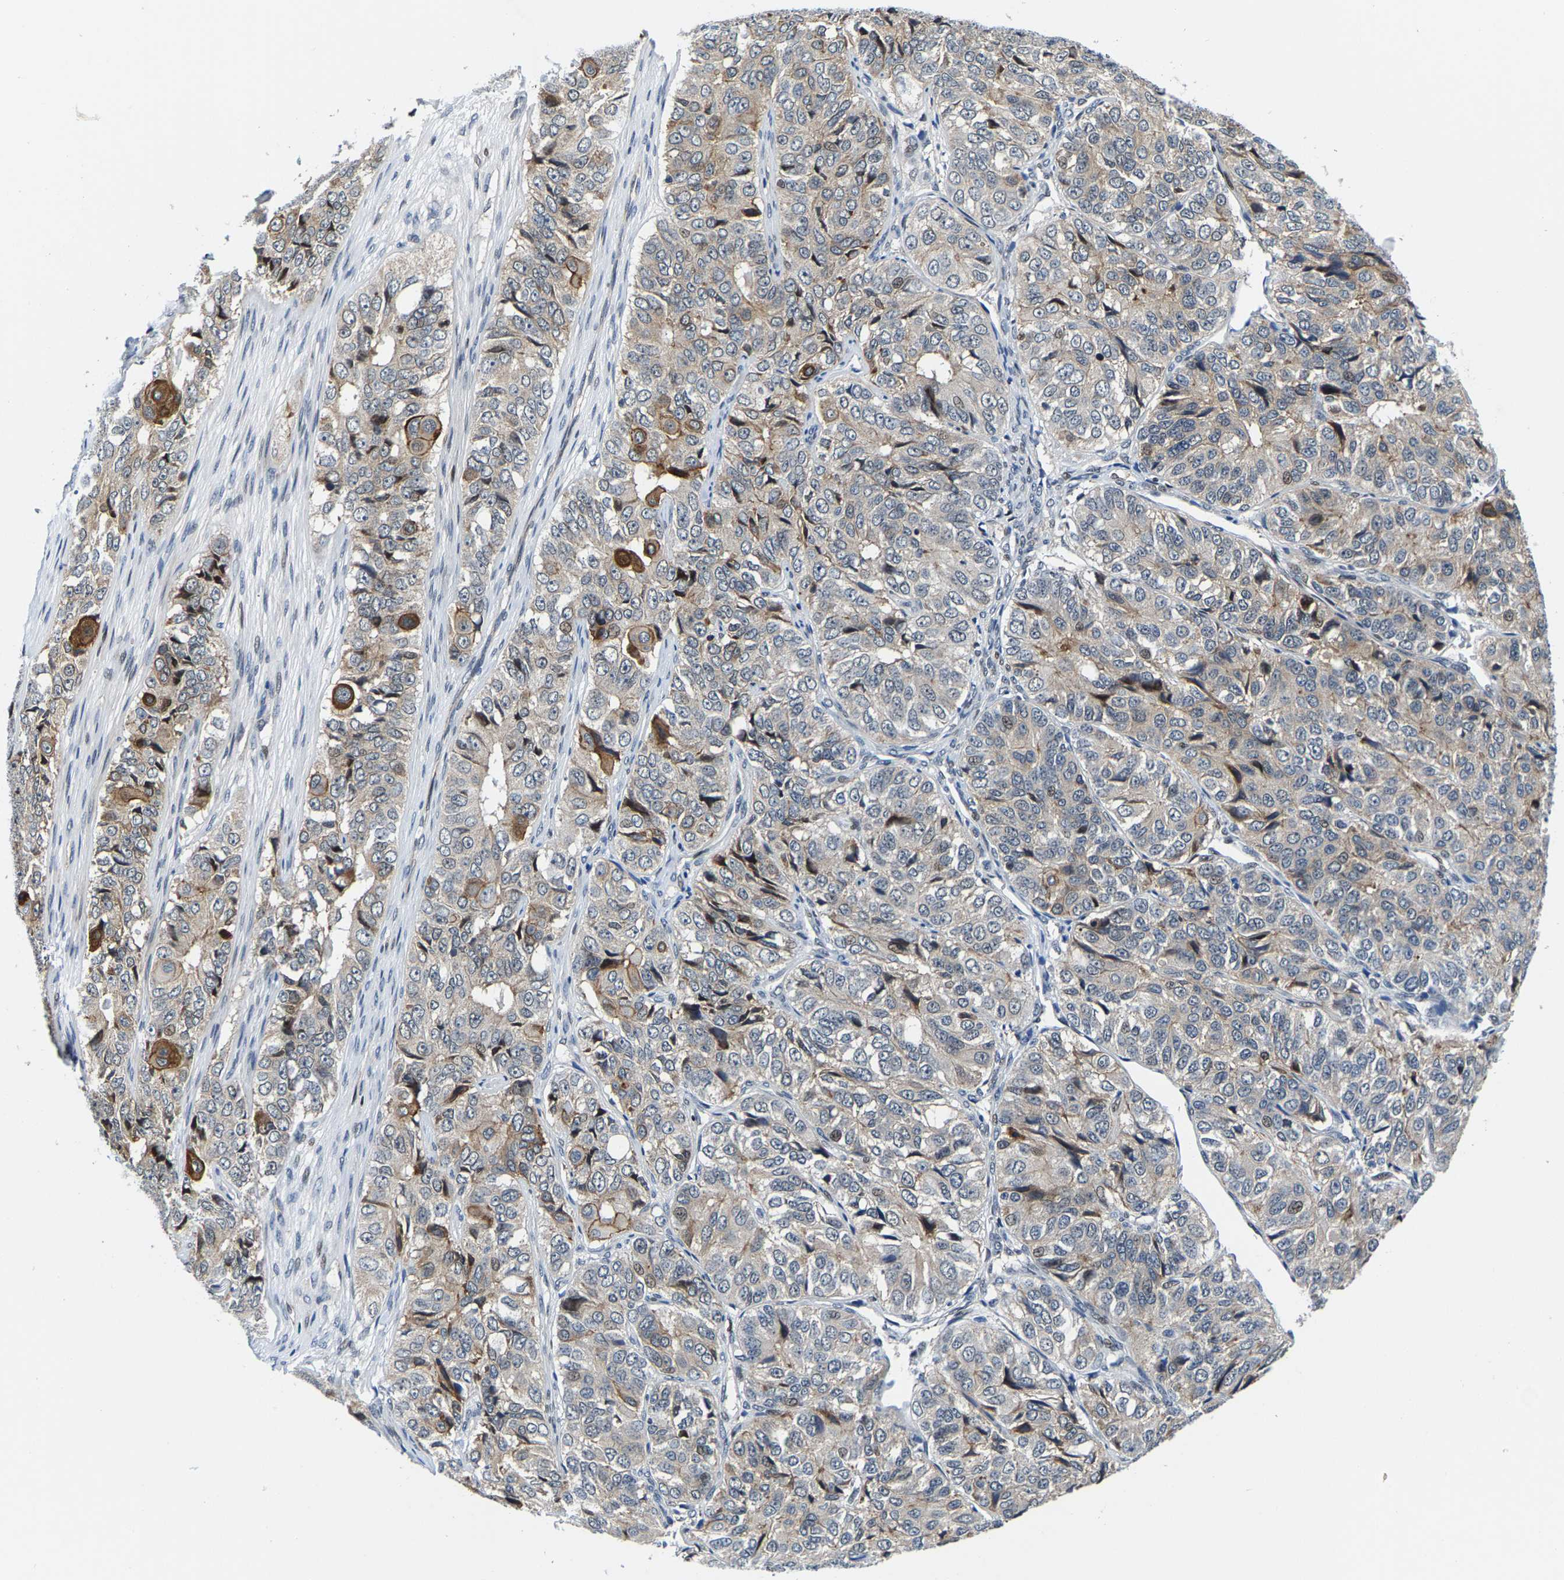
{"staining": {"intensity": "moderate", "quantity": "25%-75%", "location": "cytoplasmic/membranous"}, "tissue": "ovarian cancer", "cell_type": "Tumor cells", "image_type": "cancer", "snomed": [{"axis": "morphology", "description": "Carcinoma, endometroid"}, {"axis": "topography", "description": "Ovary"}], "caption": "Approximately 25%-75% of tumor cells in ovarian cancer show moderate cytoplasmic/membranous protein staining as visualized by brown immunohistochemical staining.", "gene": "GTPBP10", "patient": {"sex": "female", "age": 51}}